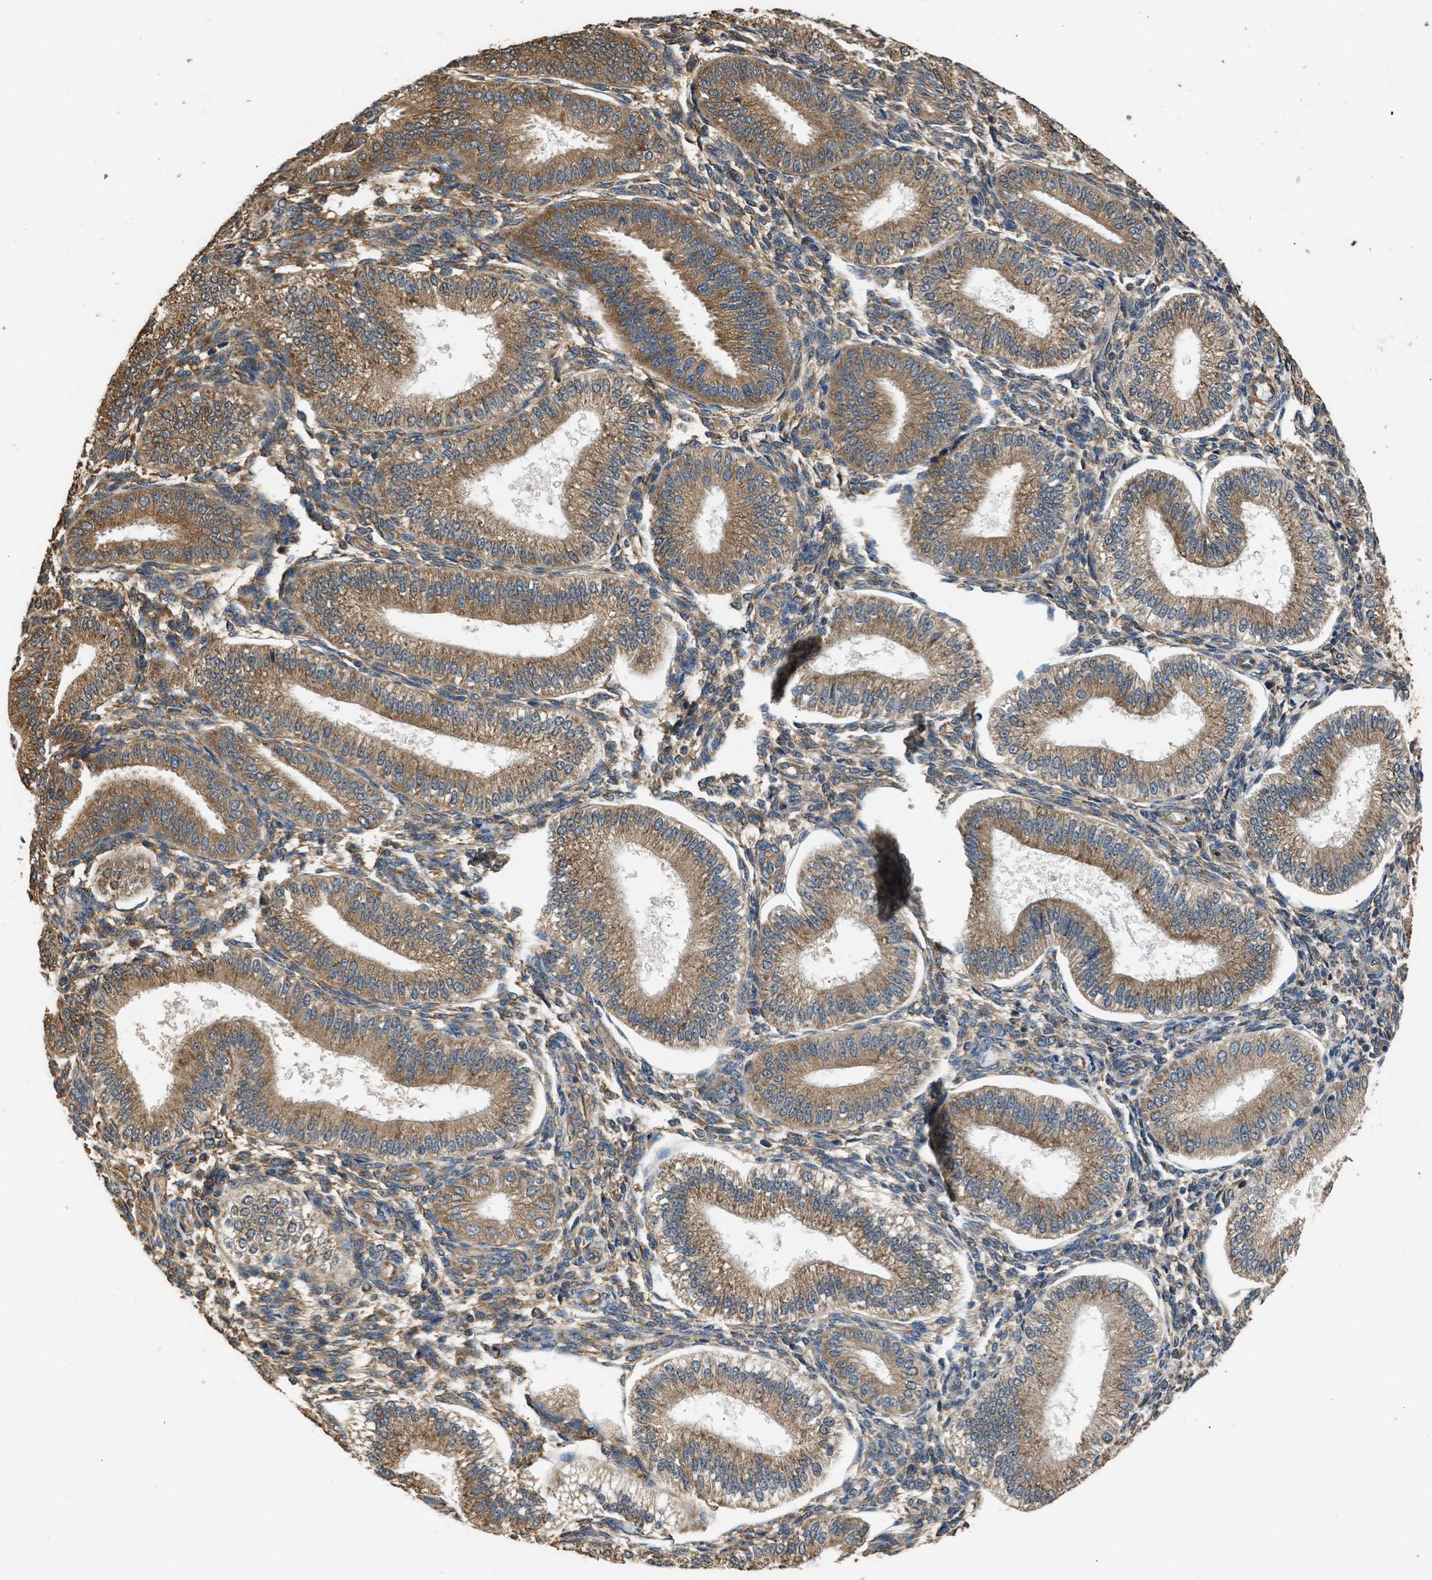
{"staining": {"intensity": "moderate", "quantity": "25%-75%", "location": "cytoplasmic/membranous"}, "tissue": "endometrium", "cell_type": "Cells in endometrial stroma", "image_type": "normal", "snomed": [{"axis": "morphology", "description": "Normal tissue, NOS"}, {"axis": "topography", "description": "Endometrium"}], "caption": "Immunohistochemical staining of benign human endometrium exhibits medium levels of moderate cytoplasmic/membranous expression in about 25%-75% of cells in endometrial stroma.", "gene": "SLC36A4", "patient": {"sex": "female", "age": 39}}